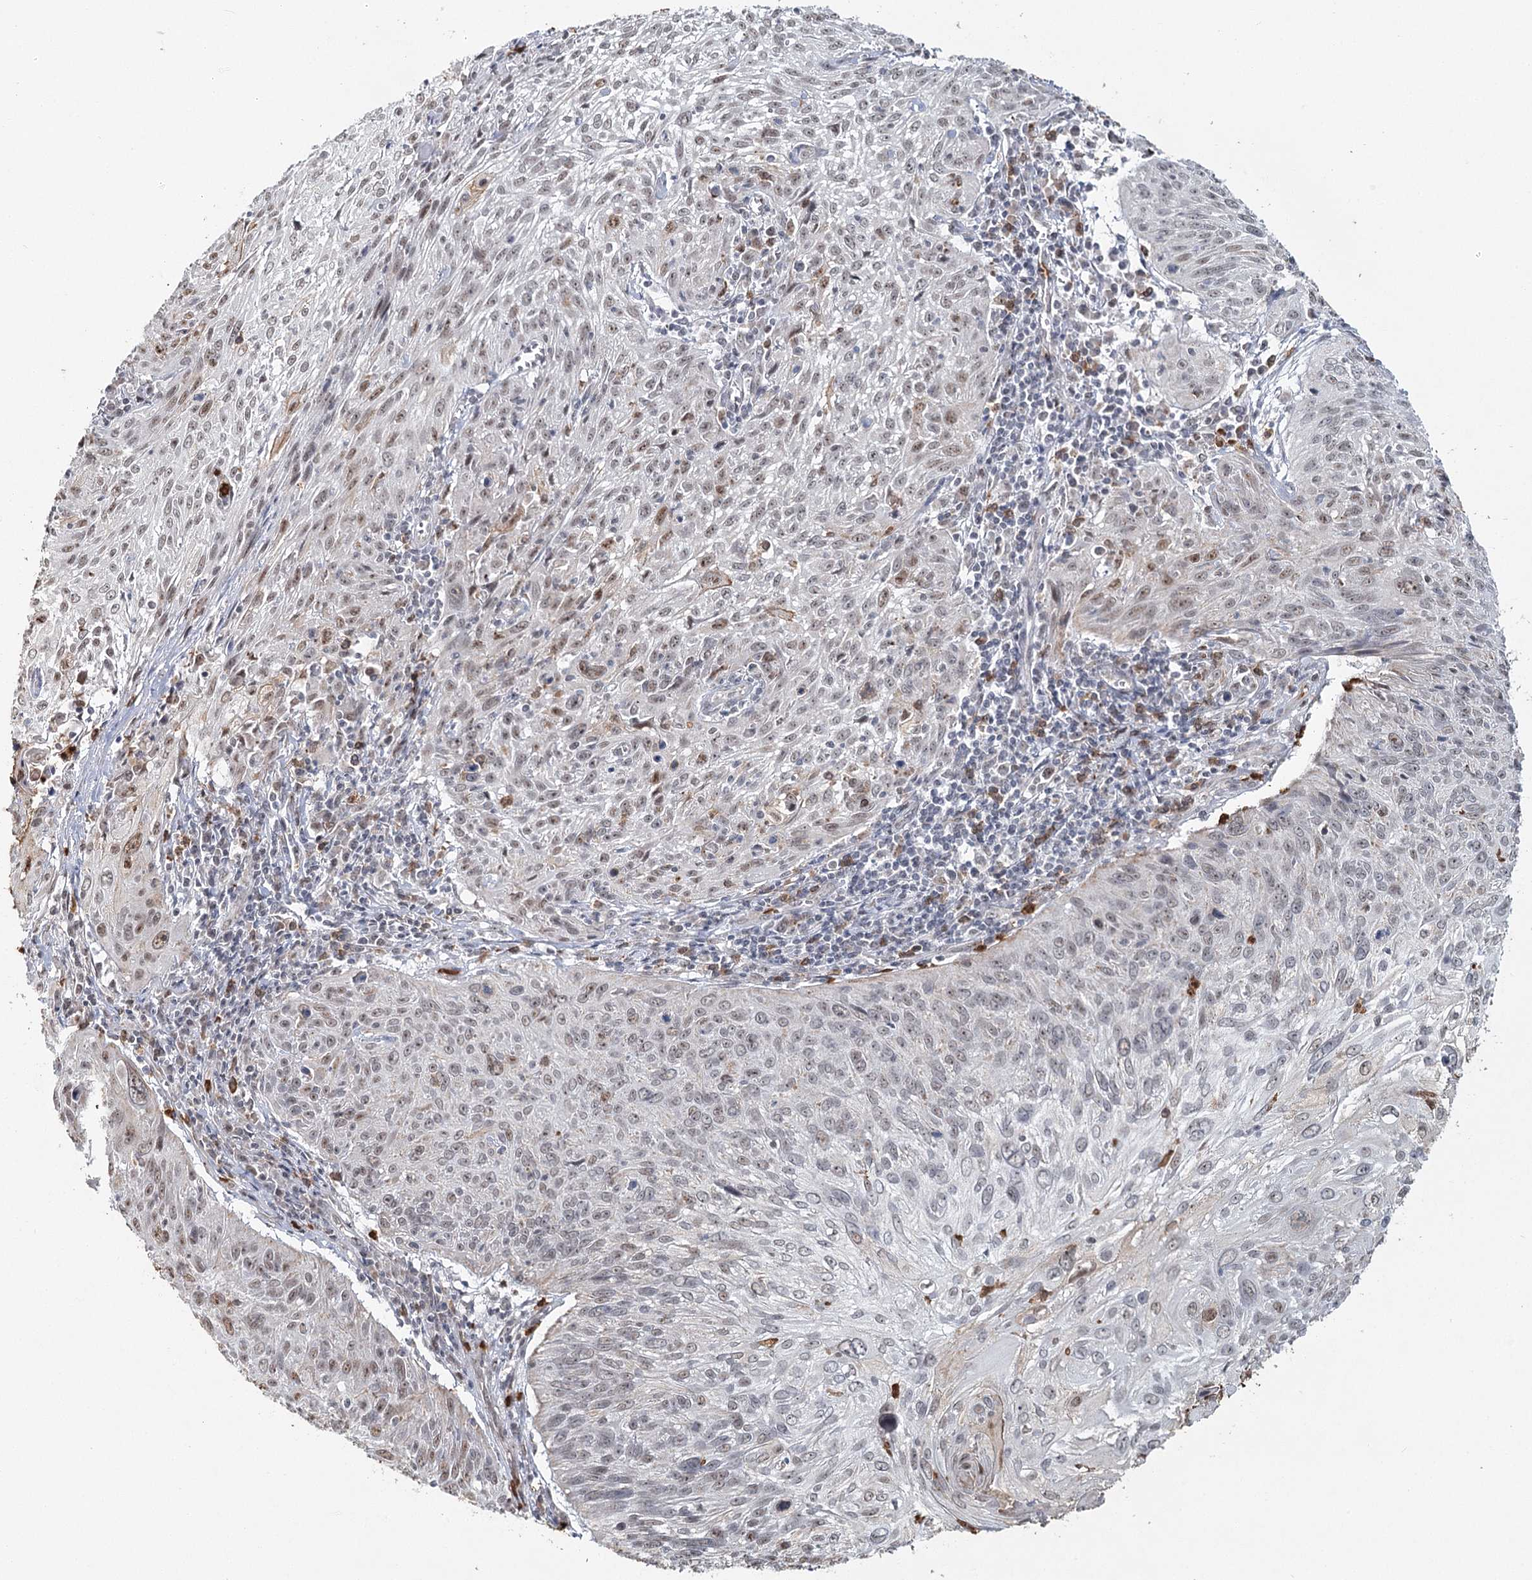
{"staining": {"intensity": "weak", "quantity": "25%-75%", "location": "nuclear"}, "tissue": "cervical cancer", "cell_type": "Tumor cells", "image_type": "cancer", "snomed": [{"axis": "morphology", "description": "Squamous cell carcinoma, NOS"}, {"axis": "topography", "description": "Cervix"}], "caption": "Cervical cancer (squamous cell carcinoma) stained with a protein marker displays weak staining in tumor cells.", "gene": "ATAD1", "patient": {"sex": "female", "age": 51}}